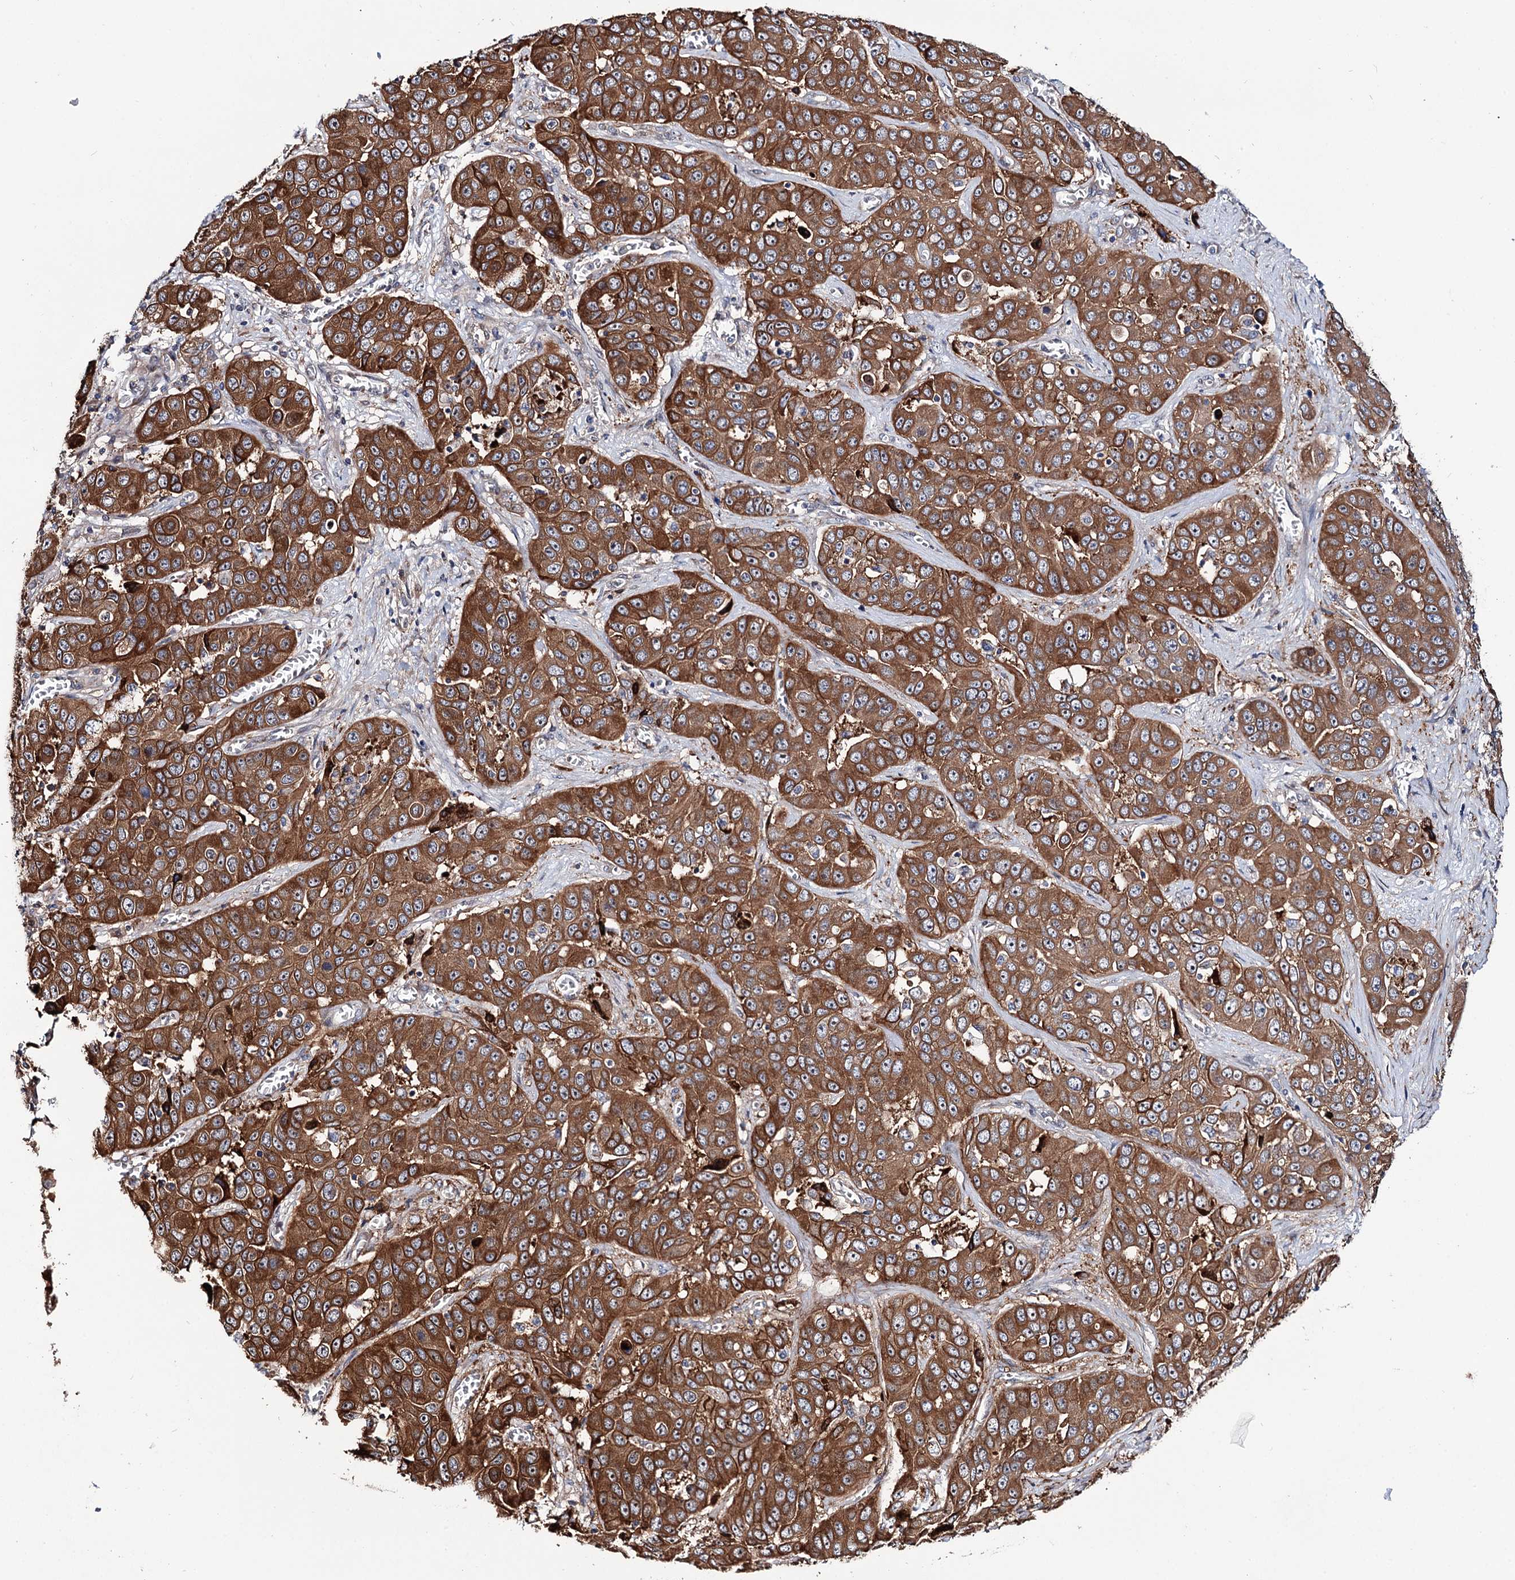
{"staining": {"intensity": "strong", "quantity": ">75%", "location": "cytoplasmic/membranous"}, "tissue": "liver cancer", "cell_type": "Tumor cells", "image_type": "cancer", "snomed": [{"axis": "morphology", "description": "Cholangiocarcinoma"}, {"axis": "topography", "description": "Liver"}], "caption": "Liver cancer stained with a protein marker displays strong staining in tumor cells.", "gene": "PTDSS2", "patient": {"sex": "female", "age": 52}}